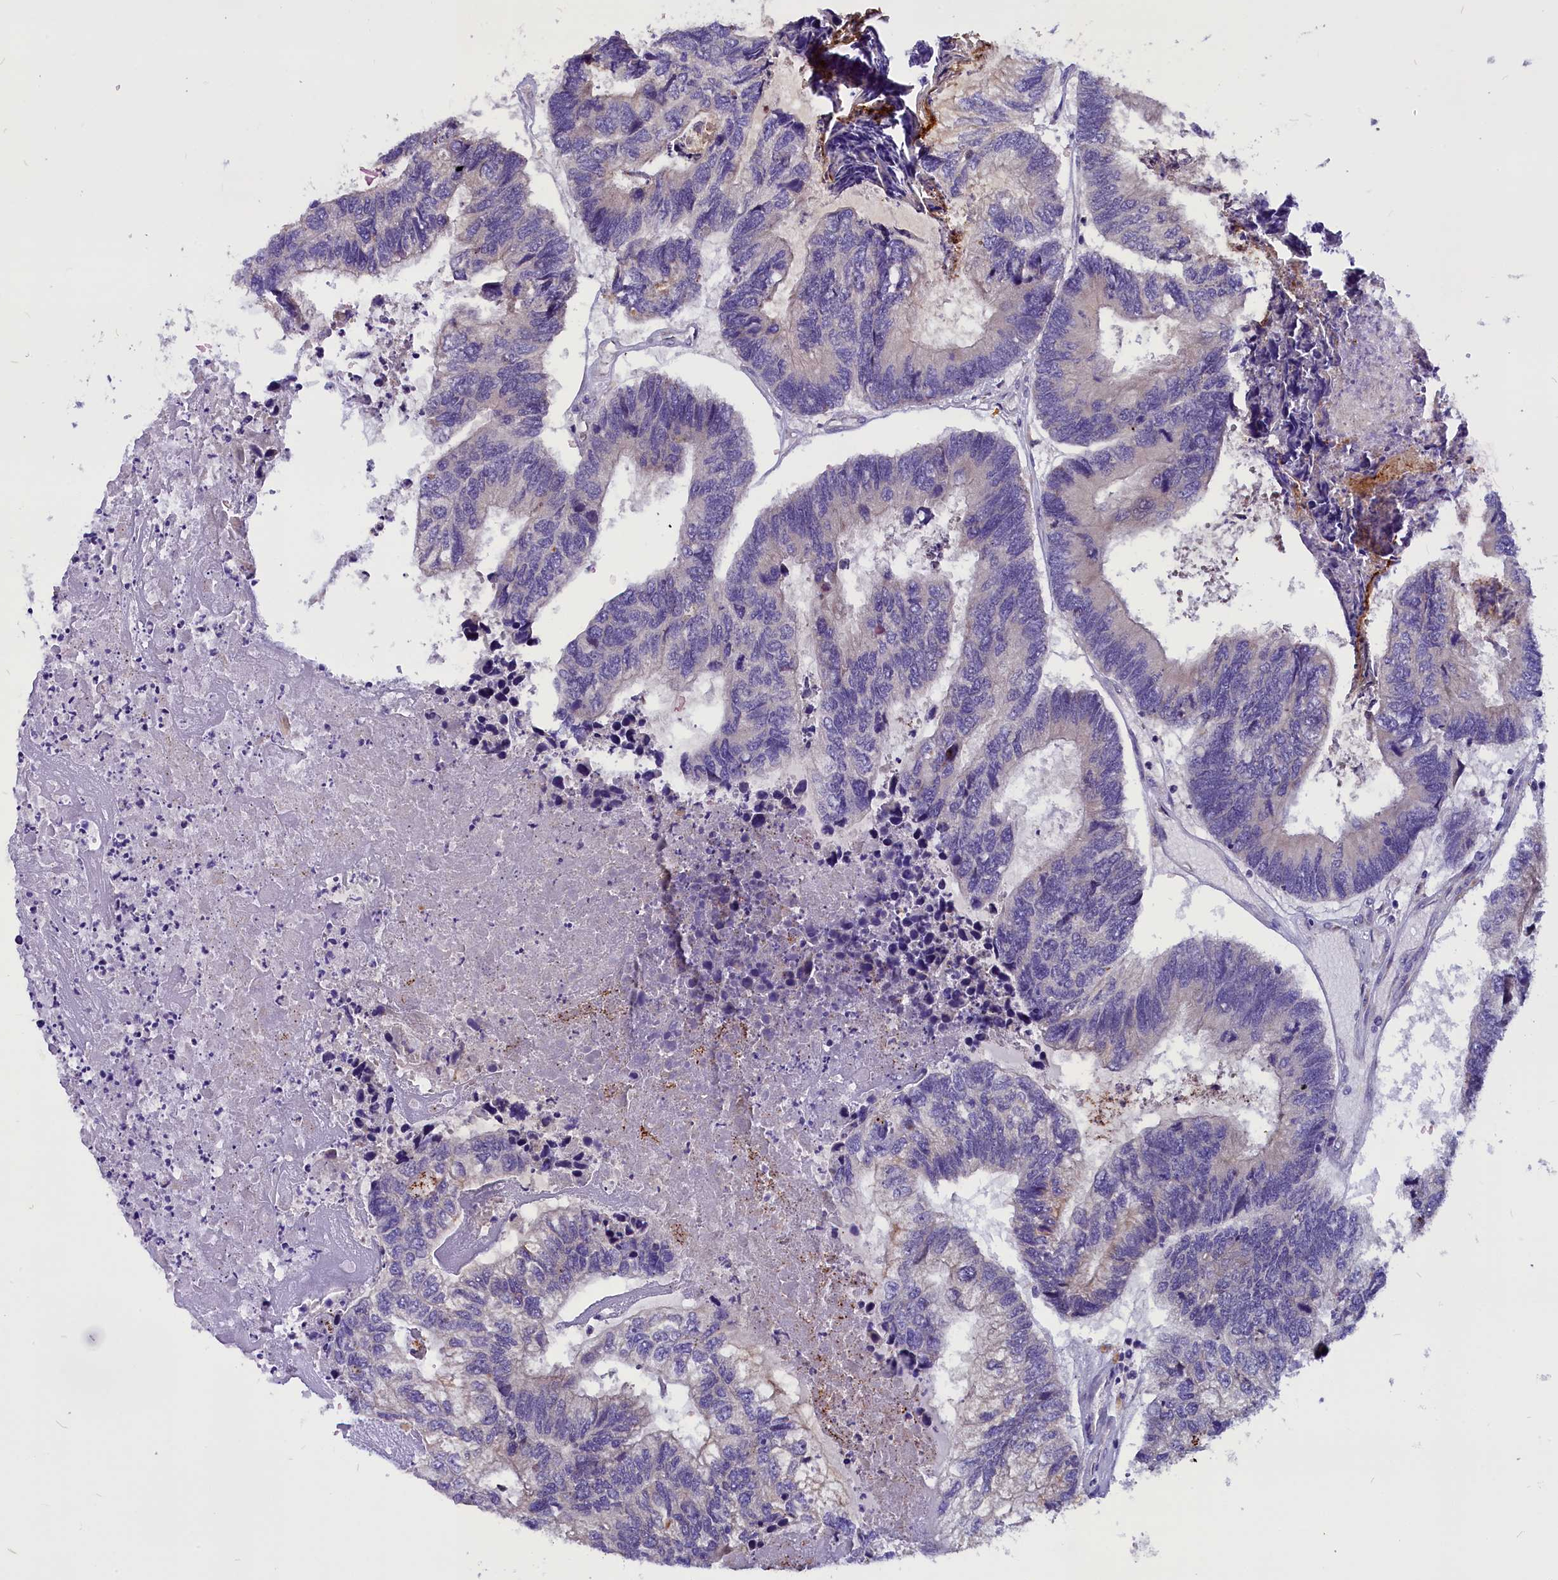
{"staining": {"intensity": "negative", "quantity": "none", "location": "none"}, "tissue": "colorectal cancer", "cell_type": "Tumor cells", "image_type": "cancer", "snomed": [{"axis": "morphology", "description": "Adenocarcinoma, NOS"}, {"axis": "topography", "description": "Colon"}], "caption": "High magnification brightfield microscopy of adenocarcinoma (colorectal) stained with DAB (3,3'-diaminobenzidine) (brown) and counterstained with hematoxylin (blue): tumor cells show no significant positivity. Nuclei are stained in blue.", "gene": "CEP170", "patient": {"sex": "female", "age": 67}}